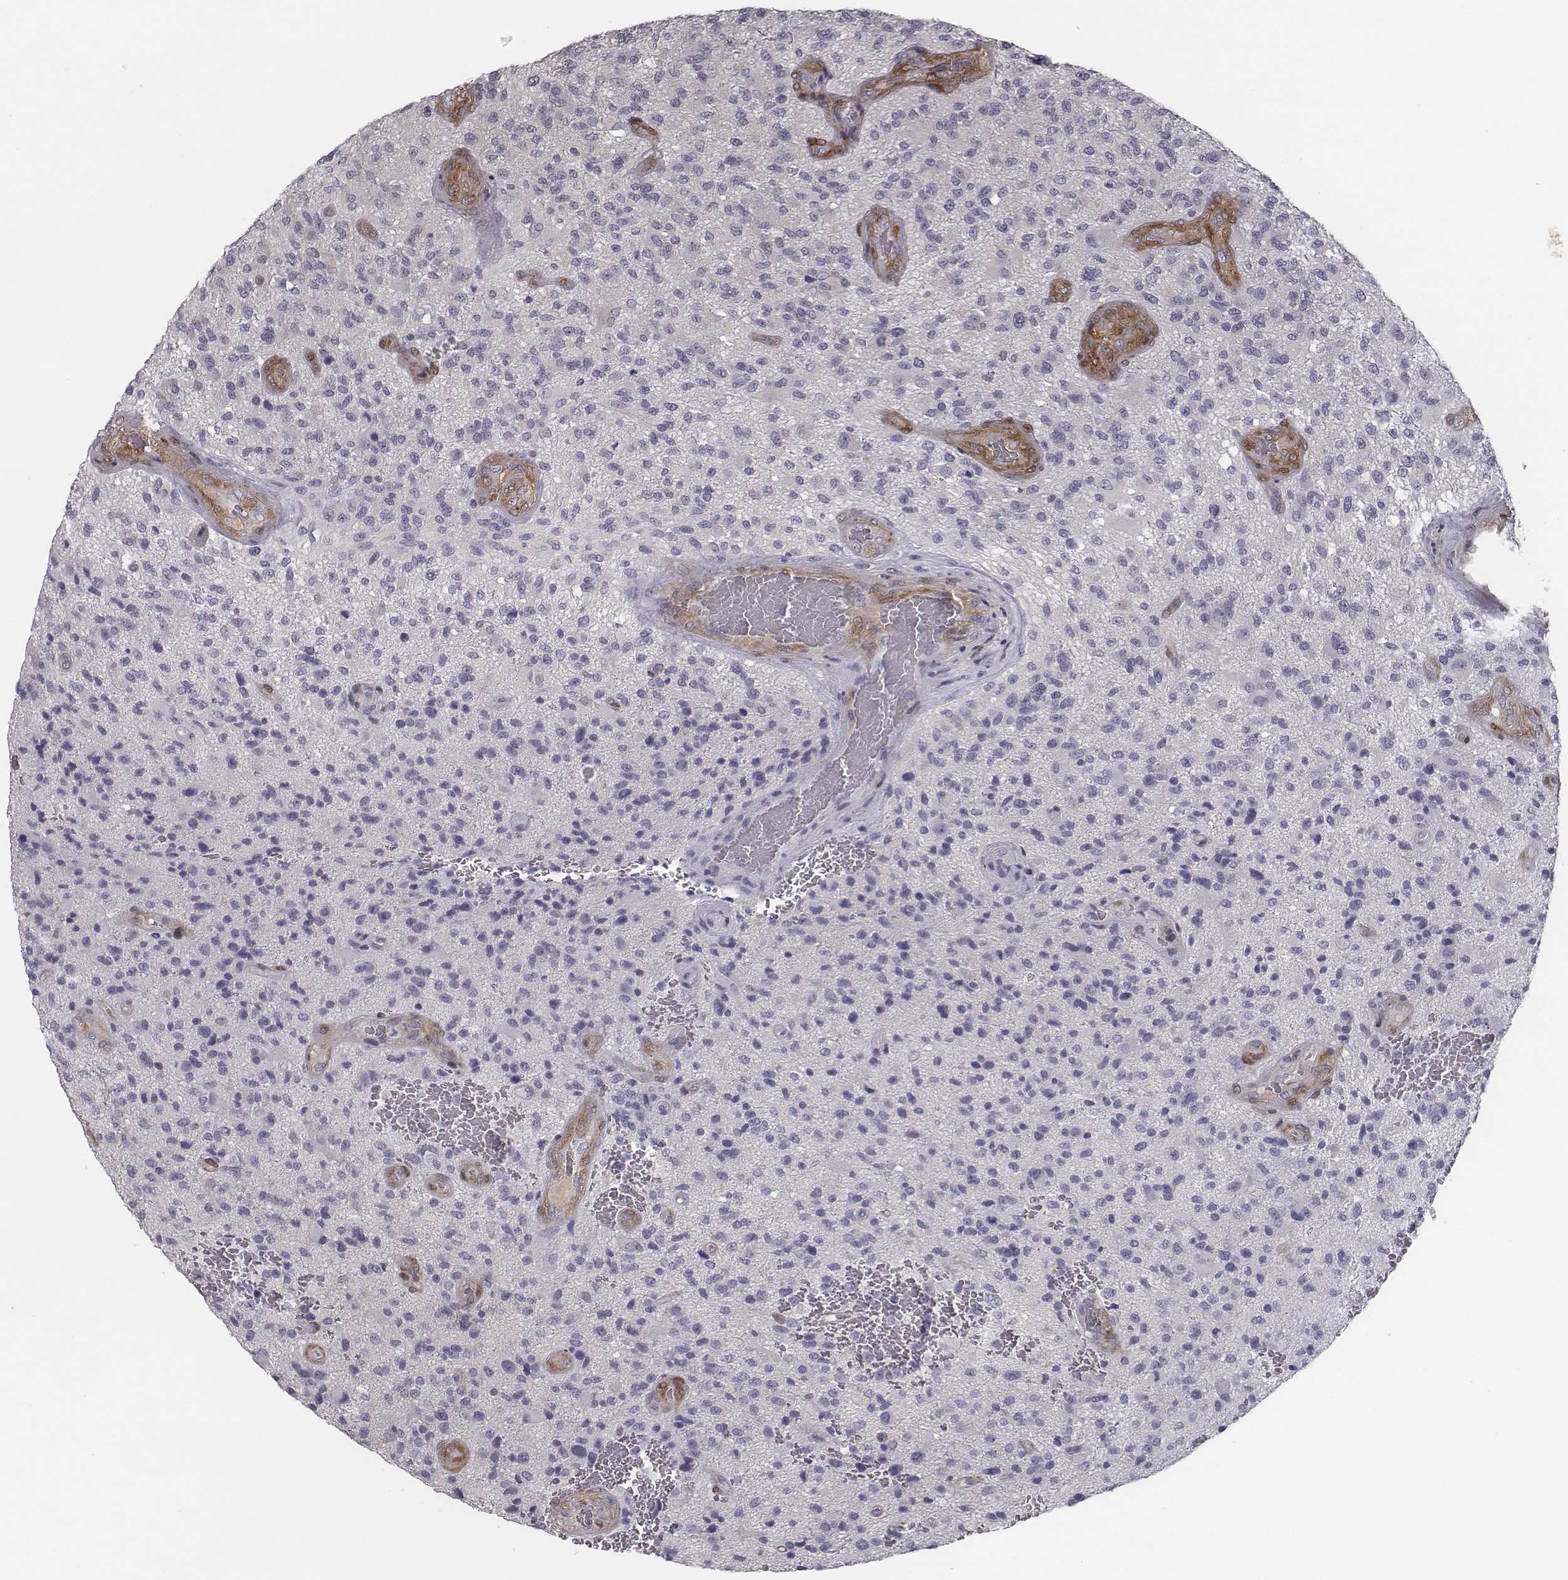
{"staining": {"intensity": "negative", "quantity": "none", "location": "none"}, "tissue": "glioma", "cell_type": "Tumor cells", "image_type": "cancer", "snomed": [{"axis": "morphology", "description": "Glioma, malignant, High grade"}, {"axis": "topography", "description": "Brain"}], "caption": "The micrograph reveals no significant expression in tumor cells of glioma. (Stains: DAB immunohistochemistry with hematoxylin counter stain, Microscopy: brightfield microscopy at high magnification).", "gene": "ISYNA1", "patient": {"sex": "male", "age": 47}}